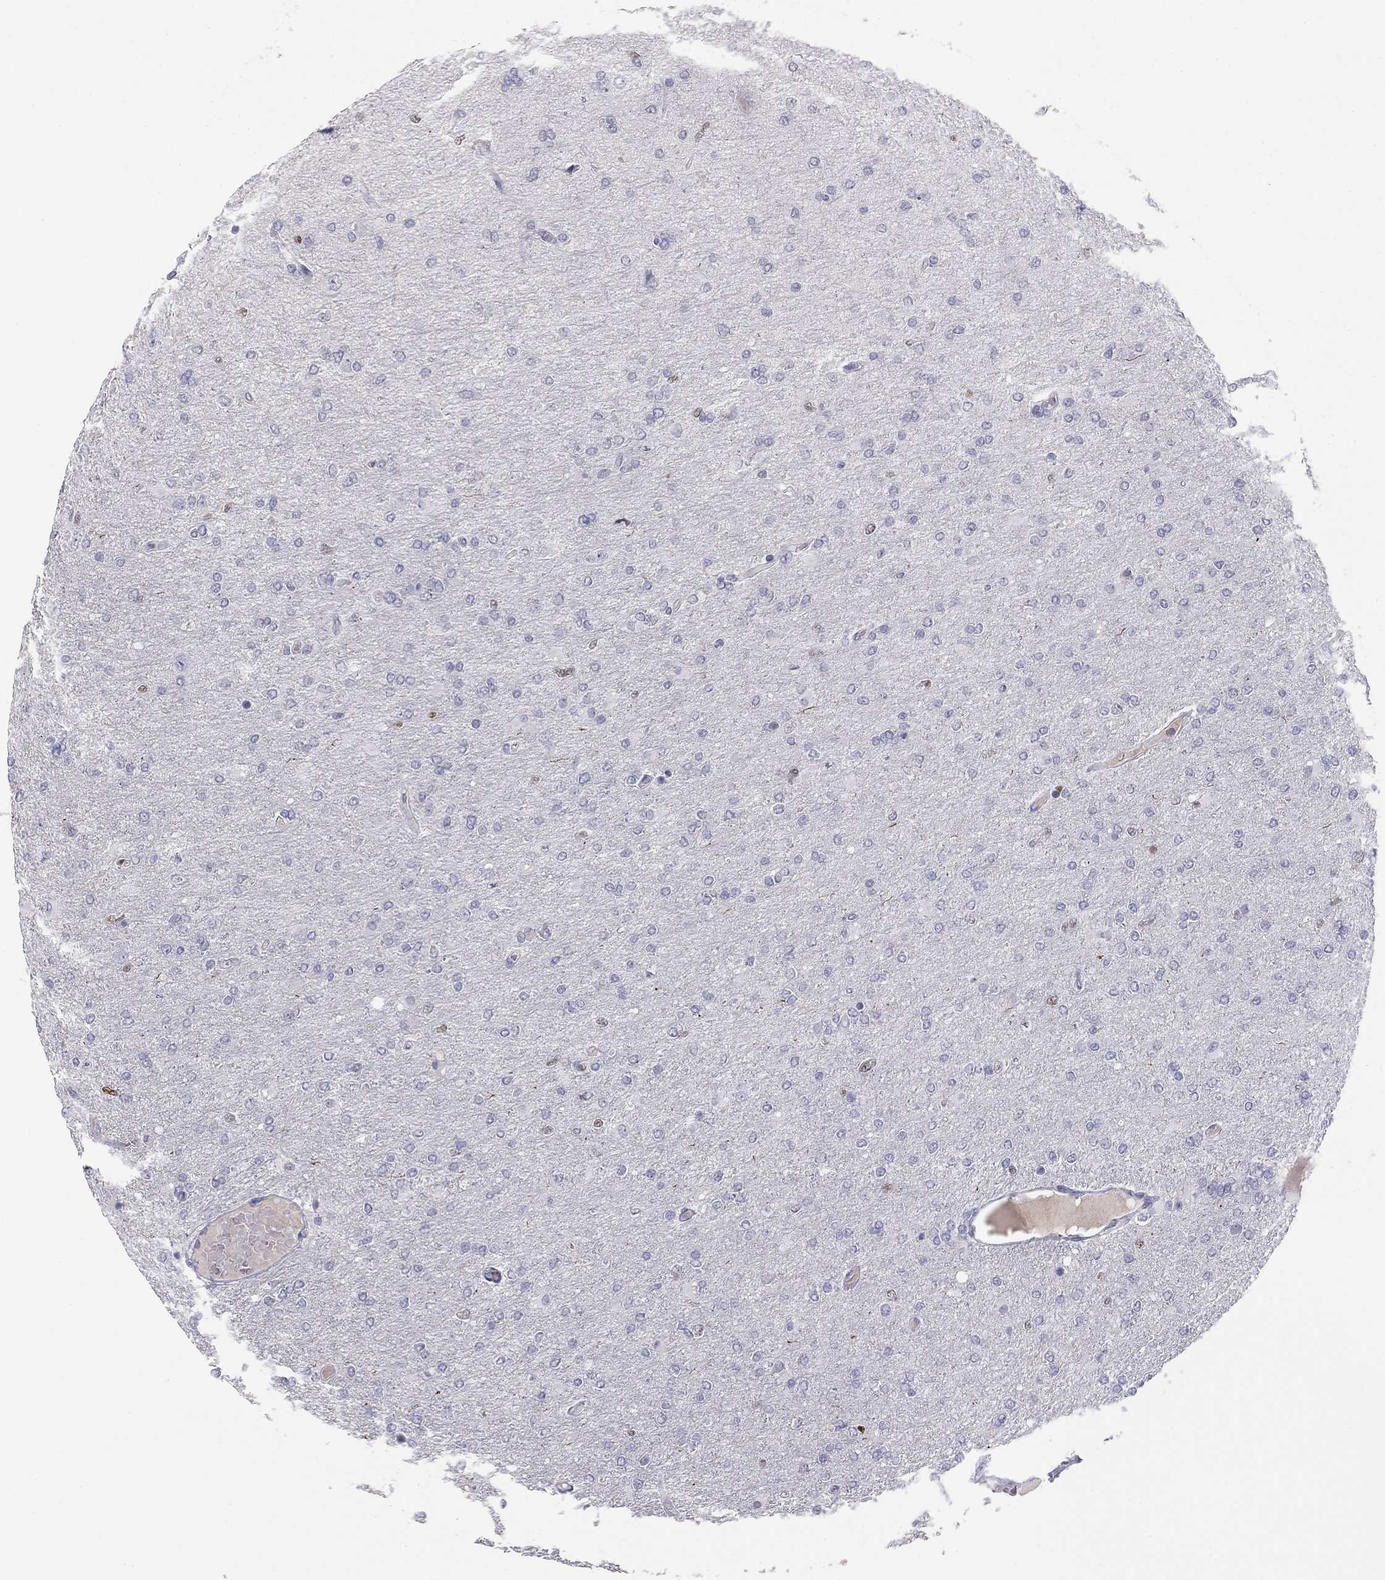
{"staining": {"intensity": "negative", "quantity": "none", "location": "none"}, "tissue": "glioma", "cell_type": "Tumor cells", "image_type": "cancer", "snomed": [{"axis": "morphology", "description": "Glioma, malignant, High grade"}, {"axis": "topography", "description": "Cerebral cortex"}], "caption": "There is no significant staining in tumor cells of malignant glioma (high-grade).", "gene": "TFAP2B", "patient": {"sex": "male", "age": 70}}